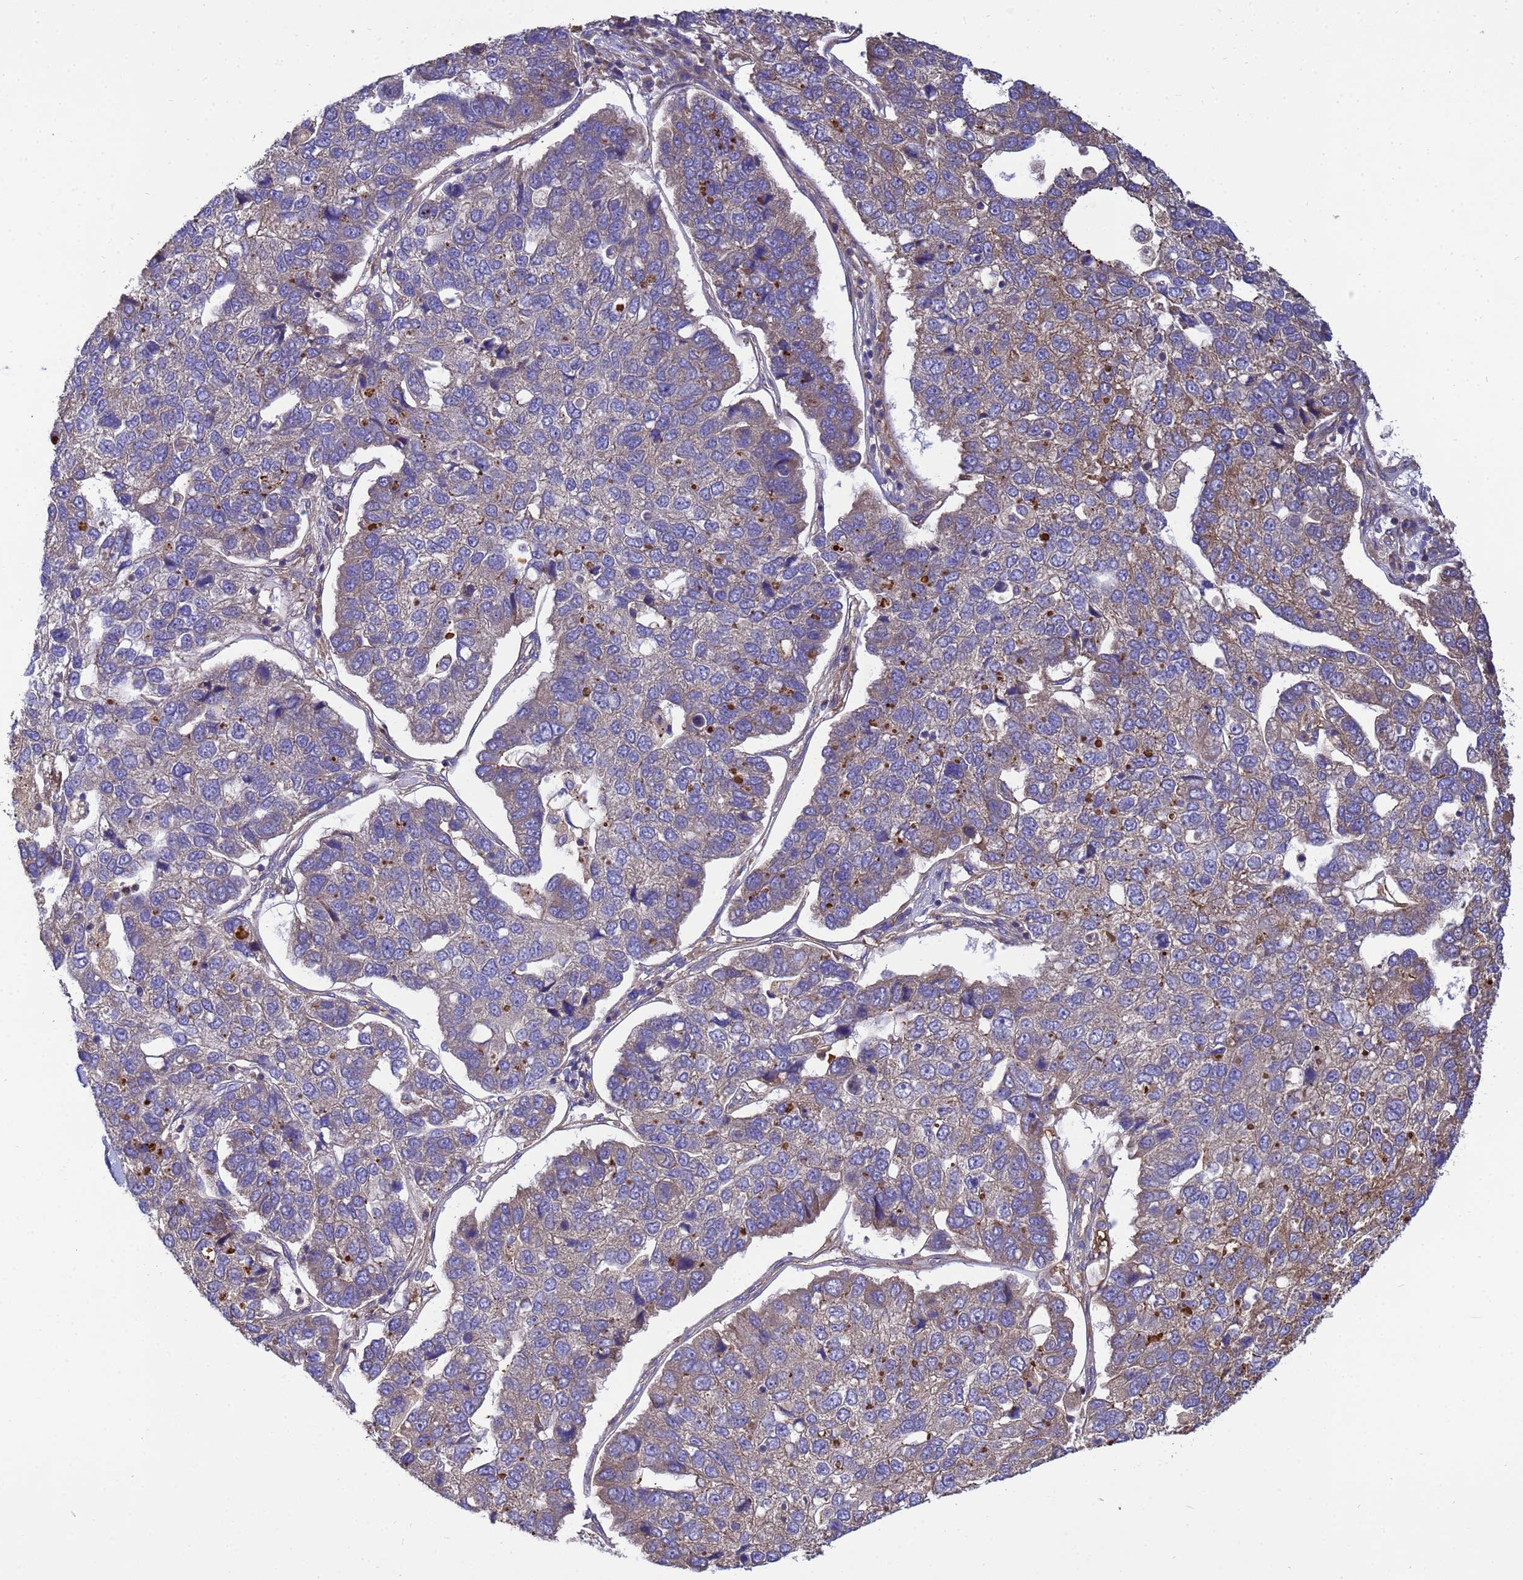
{"staining": {"intensity": "moderate", "quantity": "25%-75%", "location": "cytoplasmic/membranous"}, "tissue": "pancreatic cancer", "cell_type": "Tumor cells", "image_type": "cancer", "snomed": [{"axis": "morphology", "description": "Adenocarcinoma, NOS"}, {"axis": "topography", "description": "Pancreas"}], "caption": "Human pancreatic cancer (adenocarcinoma) stained for a protein (brown) reveals moderate cytoplasmic/membranous positive expression in about 25%-75% of tumor cells.", "gene": "BECN1", "patient": {"sex": "female", "age": 61}}